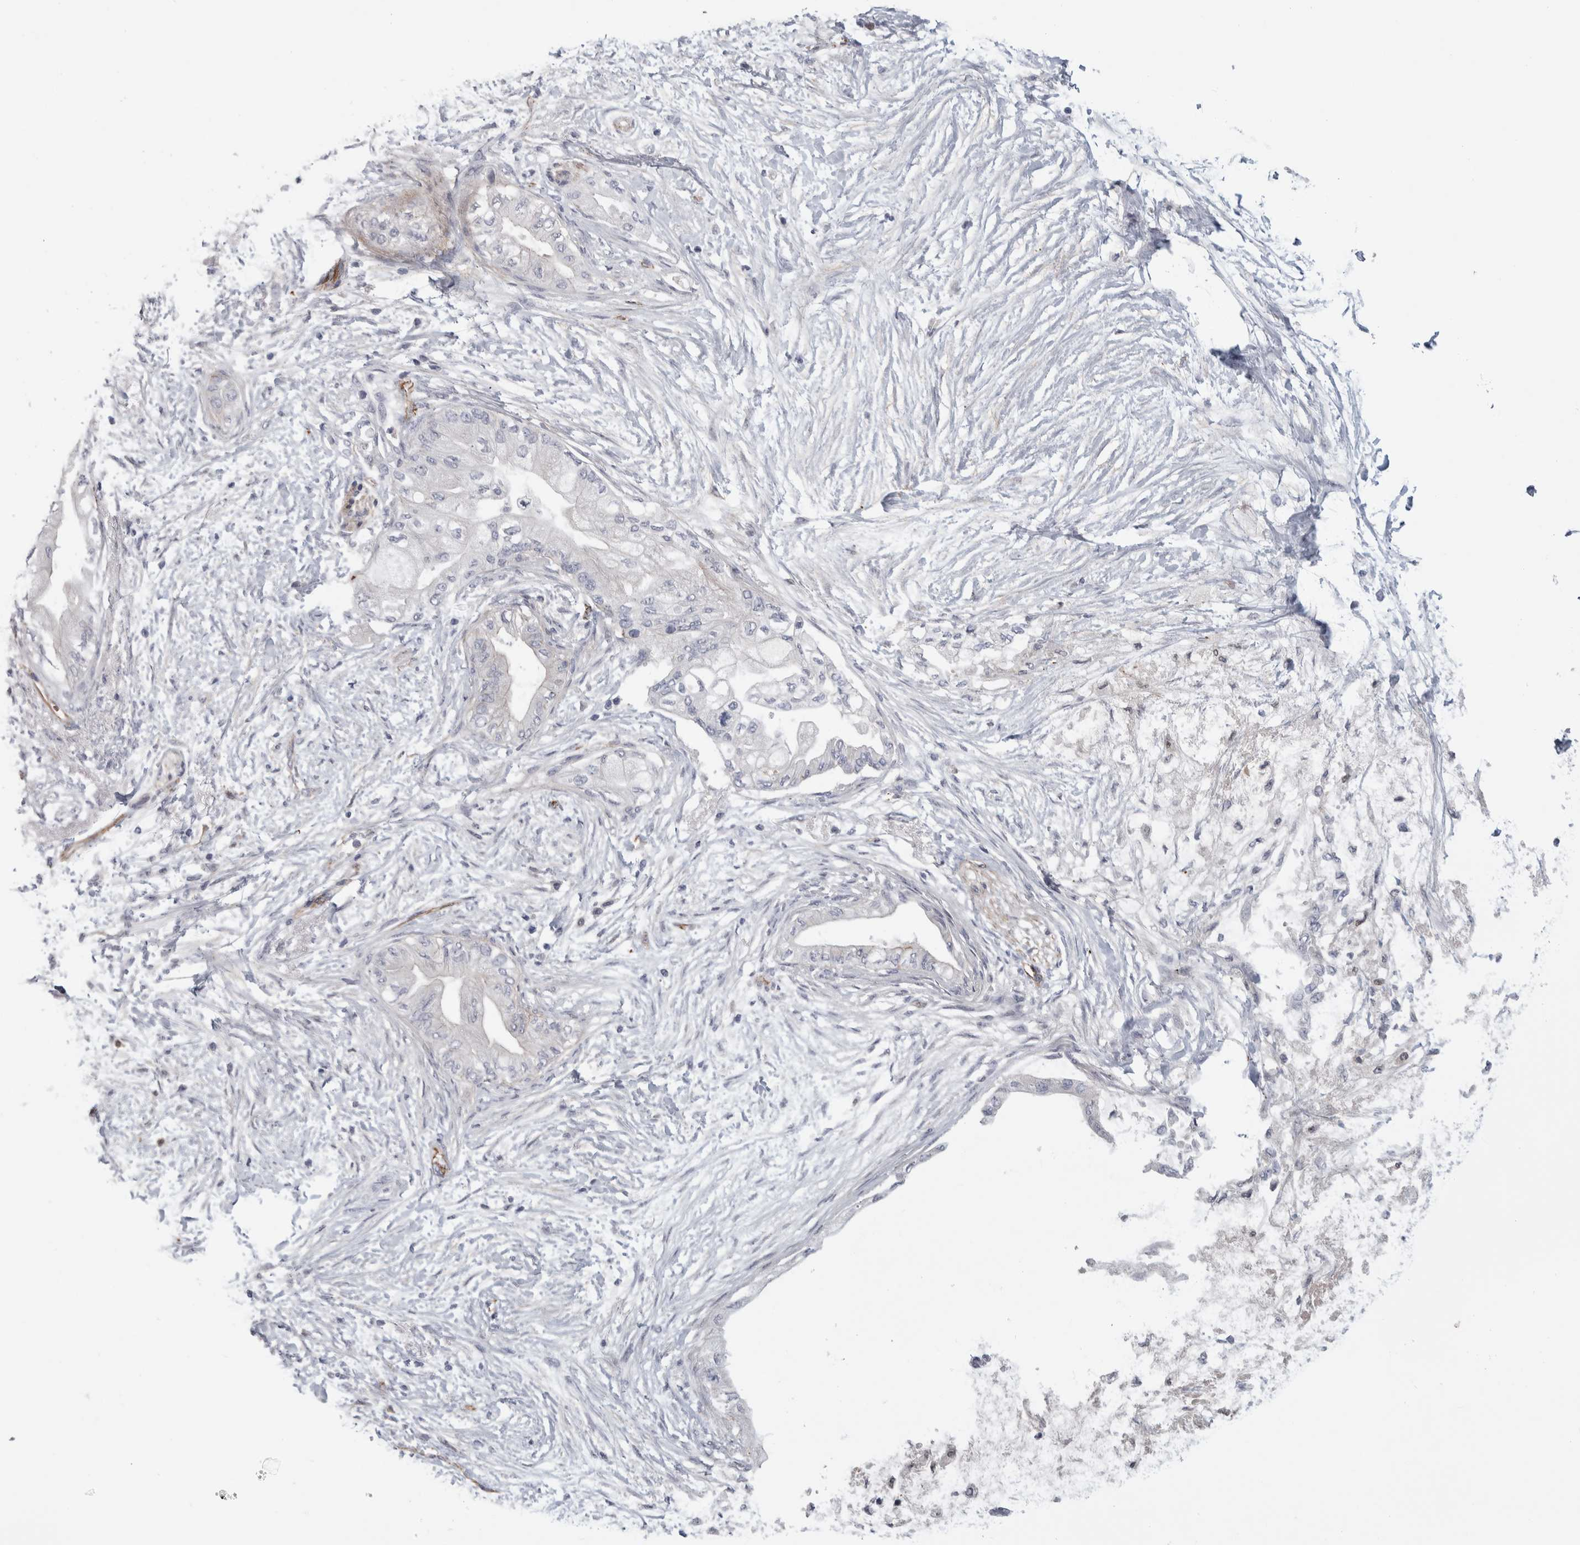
{"staining": {"intensity": "negative", "quantity": "none", "location": "none"}, "tissue": "pancreatic cancer", "cell_type": "Tumor cells", "image_type": "cancer", "snomed": [{"axis": "morphology", "description": "Normal tissue, NOS"}, {"axis": "morphology", "description": "Adenocarcinoma, NOS"}, {"axis": "topography", "description": "Pancreas"}, {"axis": "topography", "description": "Duodenum"}], "caption": "The histopathology image displays no staining of tumor cells in pancreatic cancer.", "gene": "ZNF862", "patient": {"sex": "female", "age": 60}}